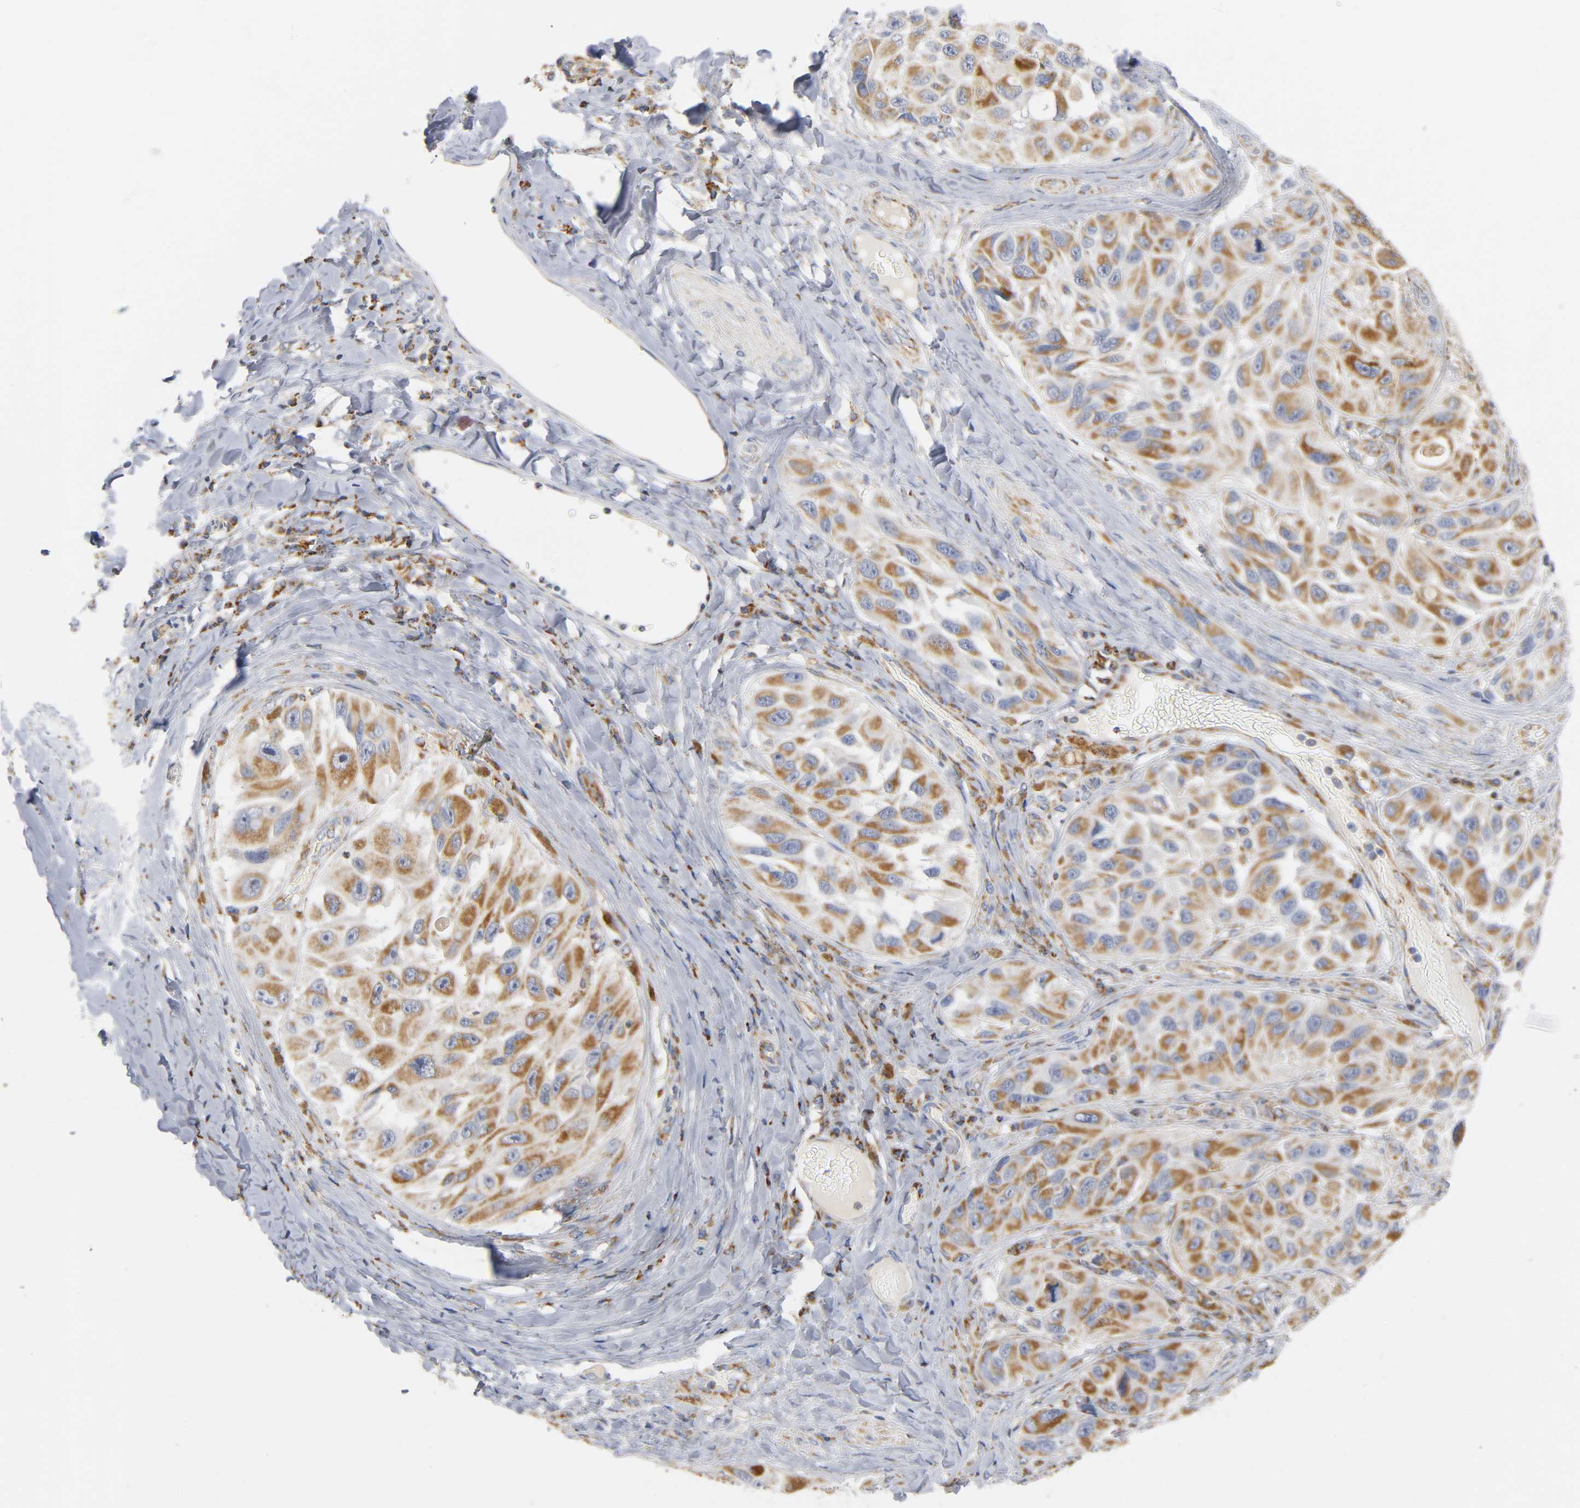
{"staining": {"intensity": "moderate", "quantity": ">75%", "location": "cytoplasmic/membranous"}, "tissue": "melanoma", "cell_type": "Tumor cells", "image_type": "cancer", "snomed": [{"axis": "morphology", "description": "Malignant melanoma, NOS"}, {"axis": "topography", "description": "Skin"}], "caption": "Protein staining by IHC reveals moderate cytoplasmic/membranous staining in approximately >75% of tumor cells in melanoma.", "gene": "BAK1", "patient": {"sex": "female", "age": 73}}